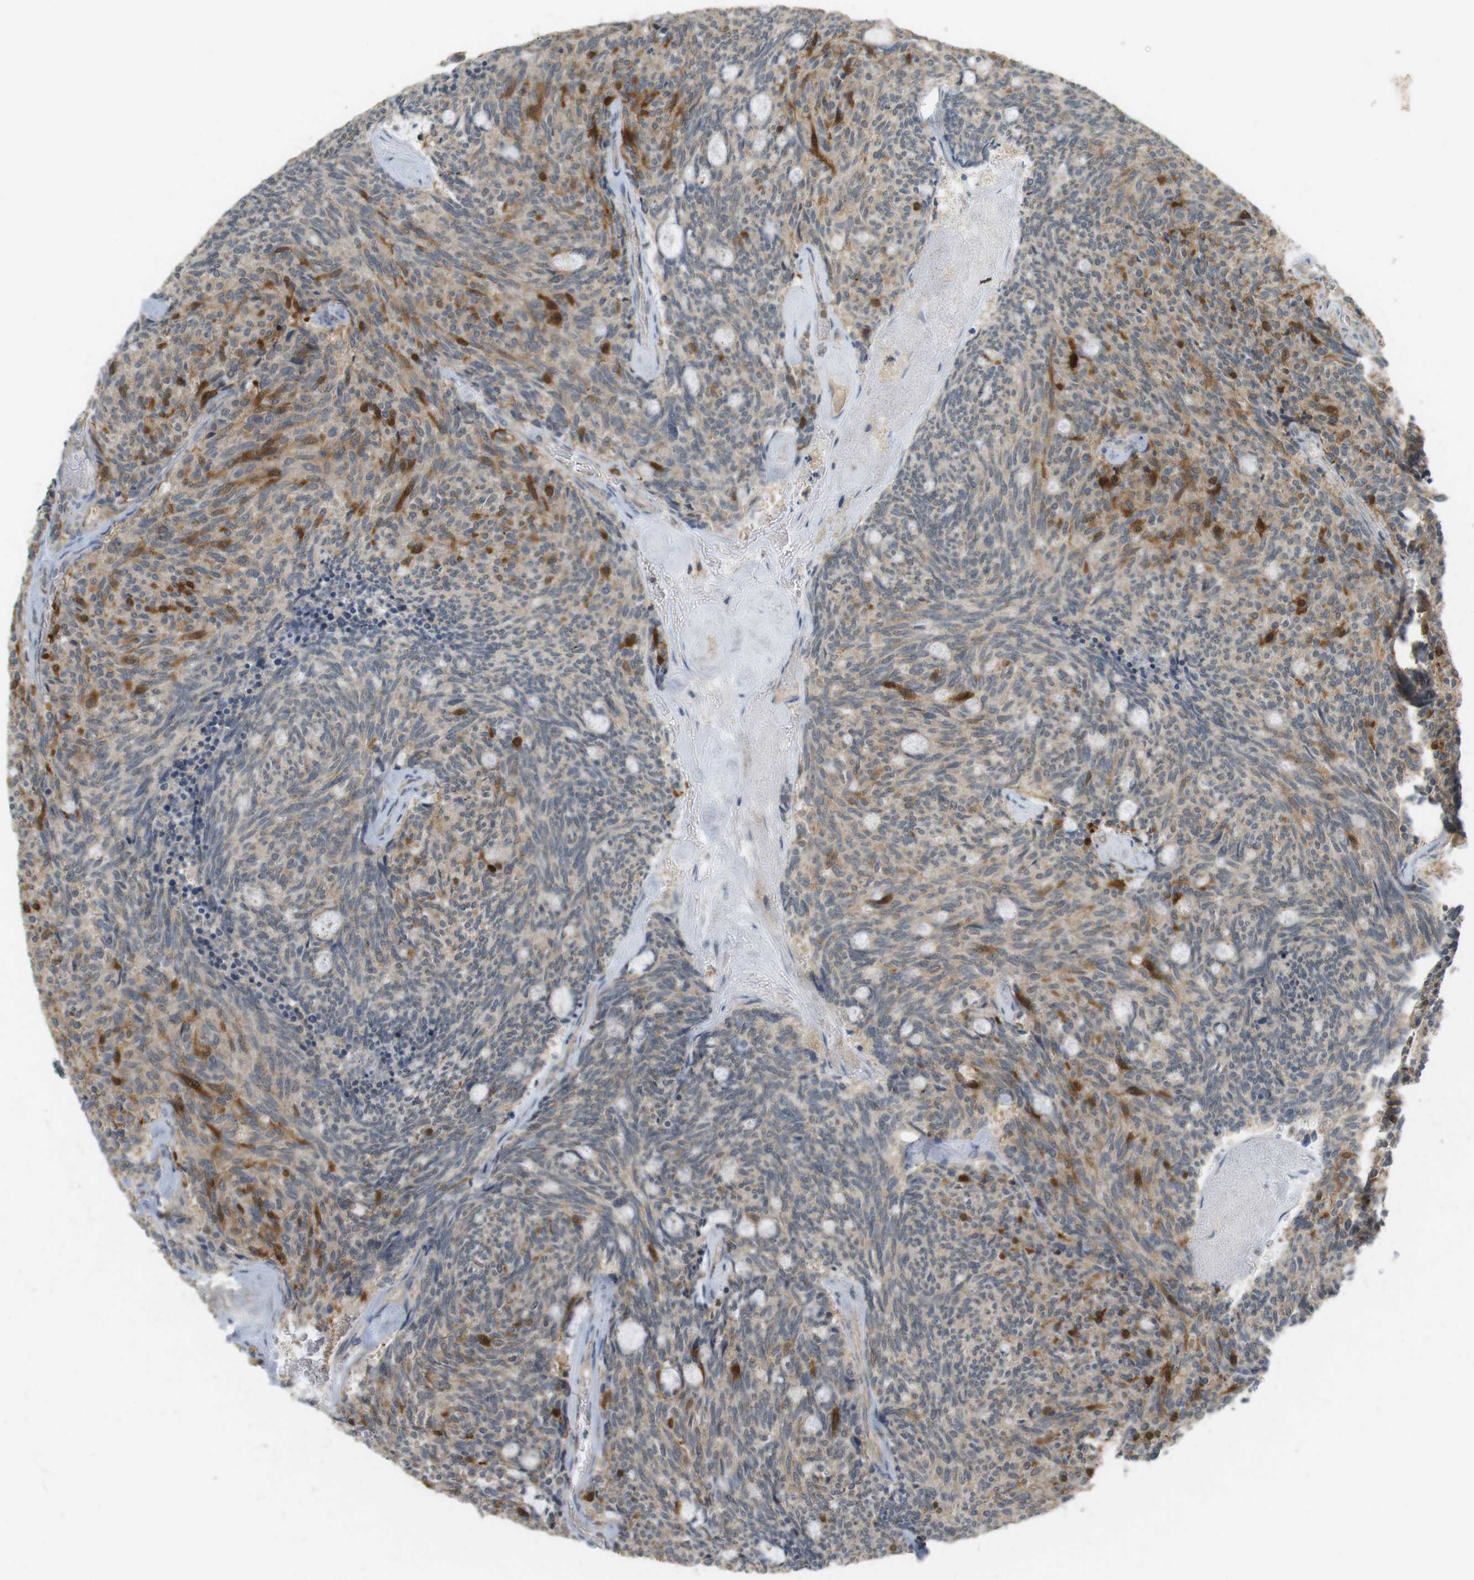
{"staining": {"intensity": "strong", "quantity": "<25%", "location": "cytoplasmic/membranous"}, "tissue": "carcinoid", "cell_type": "Tumor cells", "image_type": "cancer", "snomed": [{"axis": "morphology", "description": "Carcinoid, malignant, NOS"}, {"axis": "topography", "description": "Pancreas"}], "caption": "Immunohistochemistry (IHC) of human carcinoid shows medium levels of strong cytoplasmic/membranous expression in about <25% of tumor cells.", "gene": "TTK", "patient": {"sex": "female", "age": 54}}